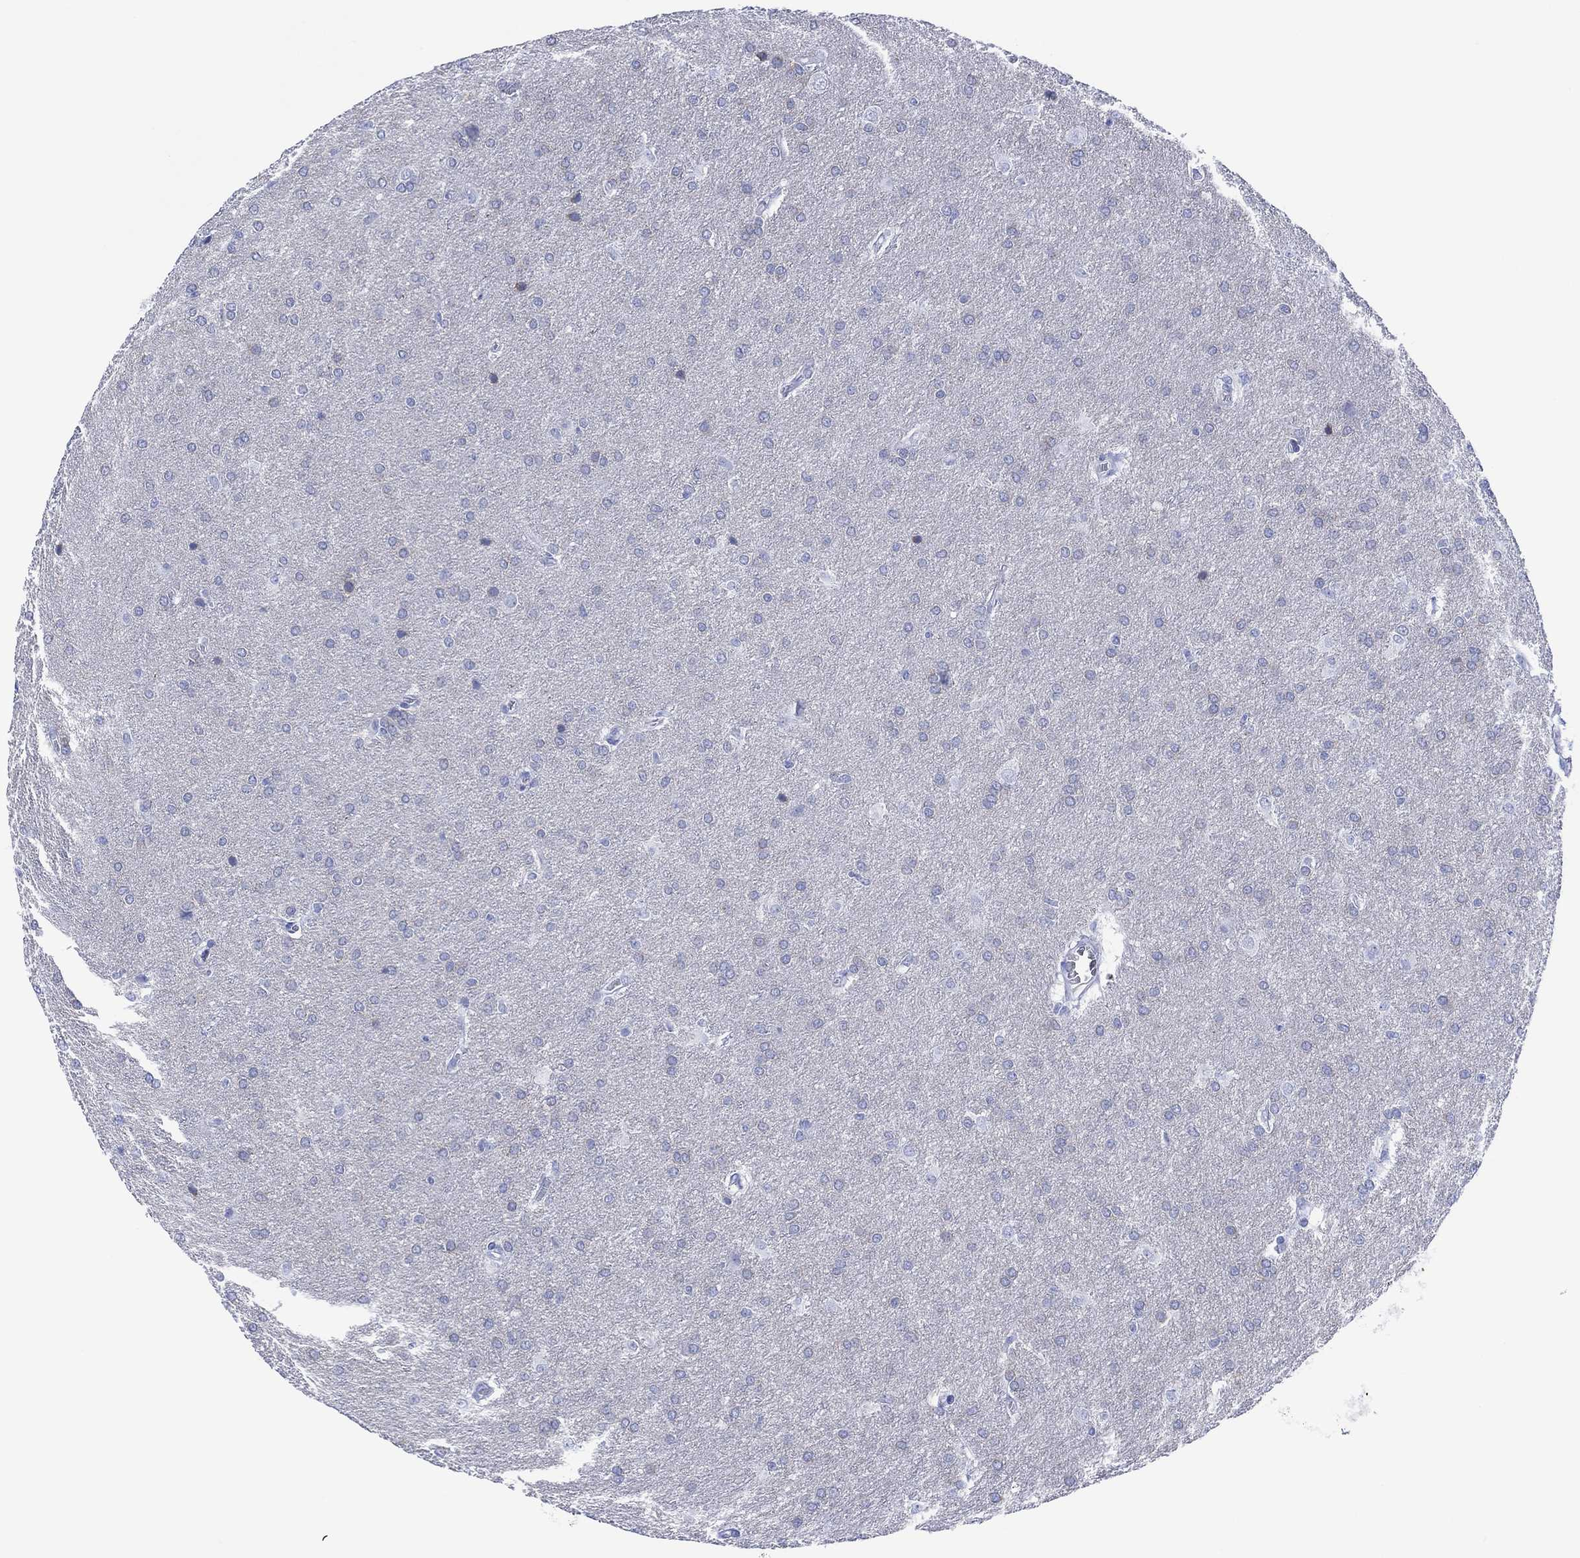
{"staining": {"intensity": "negative", "quantity": "none", "location": "none"}, "tissue": "glioma", "cell_type": "Tumor cells", "image_type": "cancer", "snomed": [{"axis": "morphology", "description": "Glioma, malignant, Low grade"}, {"axis": "topography", "description": "Brain"}], "caption": "The photomicrograph shows no significant positivity in tumor cells of low-grade glioma (malignant).", "gene": "DPP4", "patient": {"sex": "female", "age": 32}}